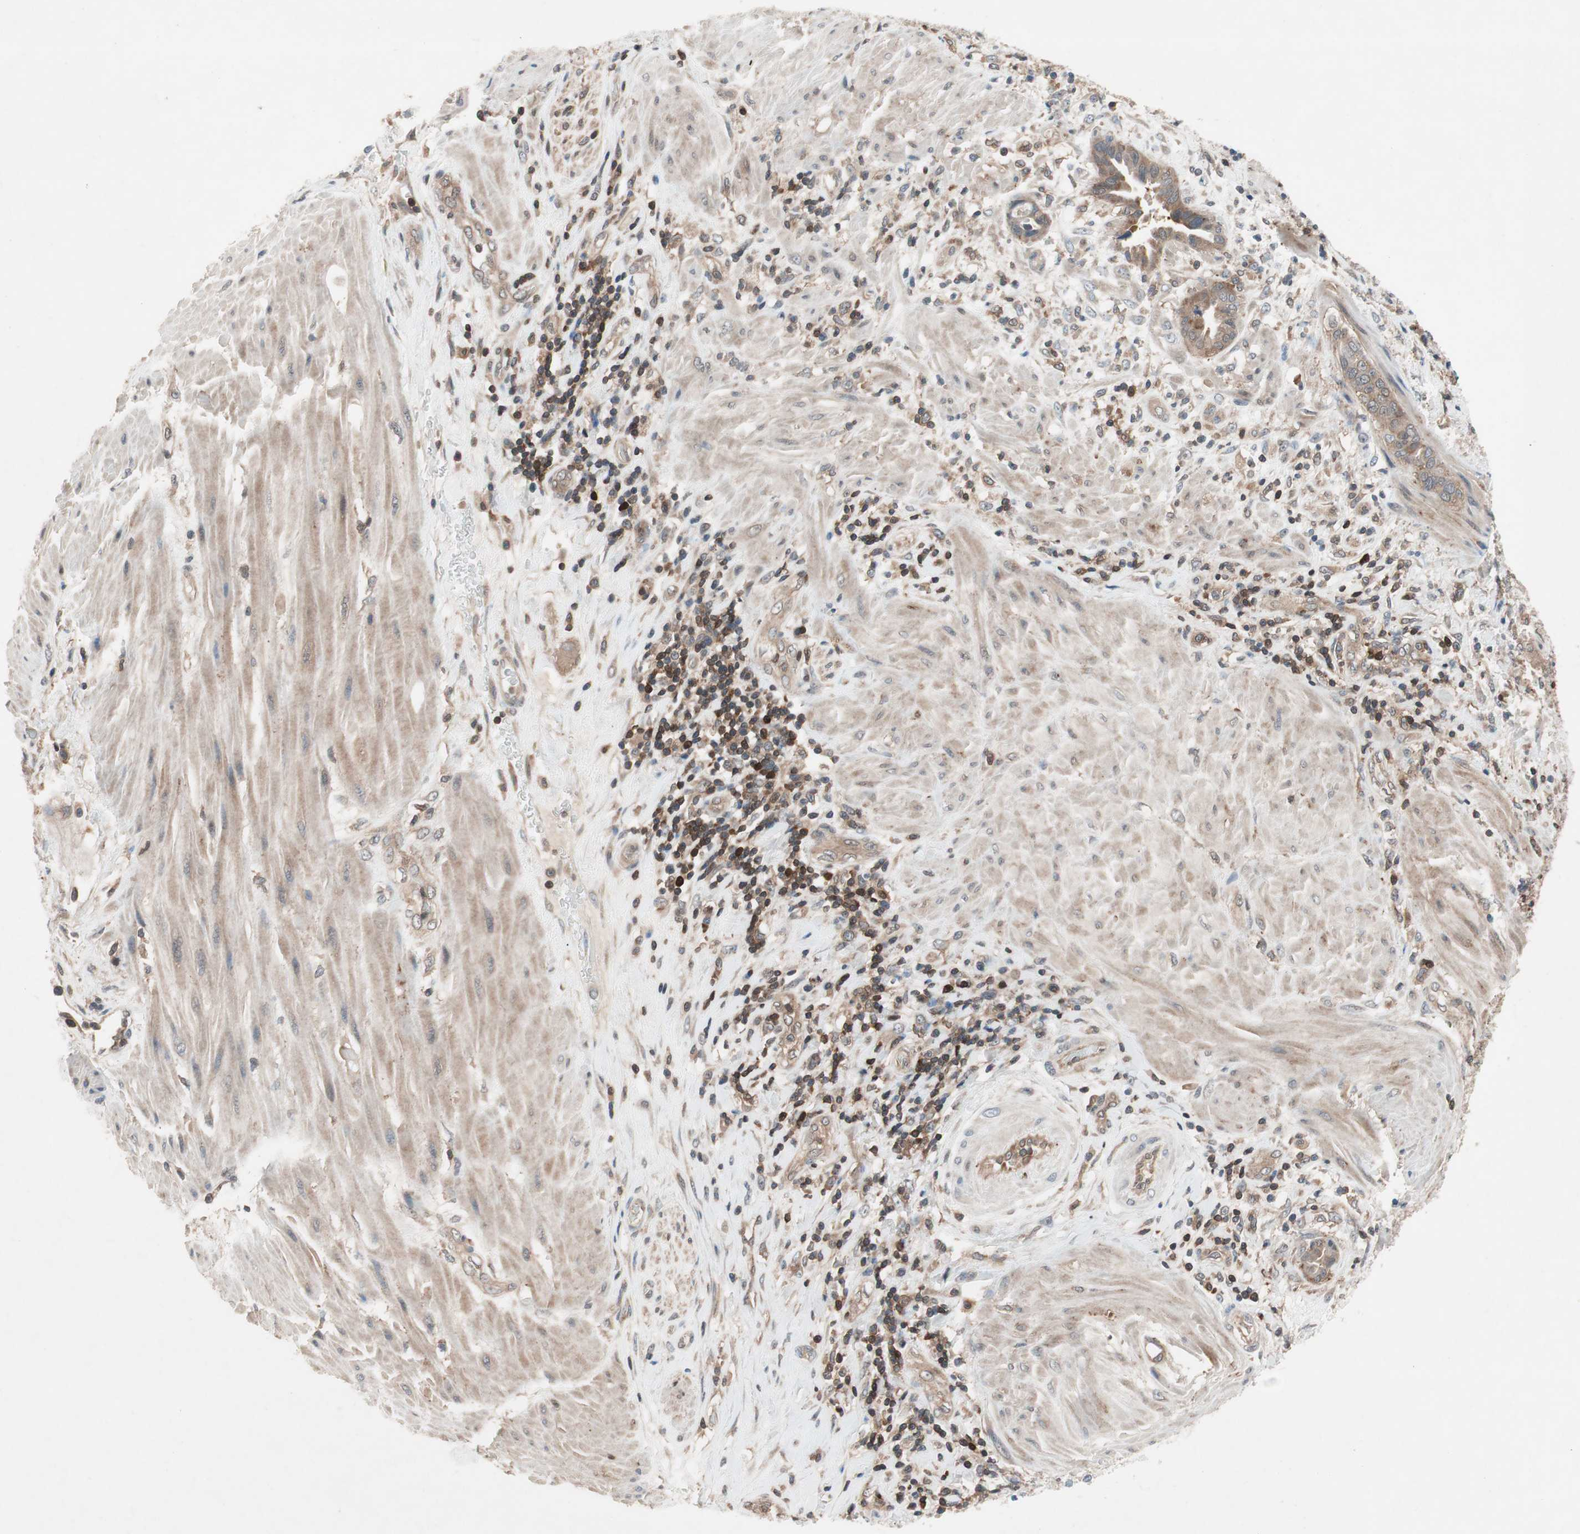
{"staining": {"intensity": "weak", "quantity": ">75%", "location": "cytoplasmic/membranous"}, "tissue": "pancreatic cancer", "cell_type": "Tumor cells", "image_type": "cancer", "snomed": [{"axis": "morphology", "description": "Adenocarcinoma, NOS"}, {"axis": "topography", "description": "Pancreas"}], "caption": "A photomicrograph of adenocarcinoma (pancreatic) stained for a protein shows weak cytoplasmic/membranous brown staining in tumor cells.", "gene": "GALT", "patient": {"sex": "female", "age": 64}}